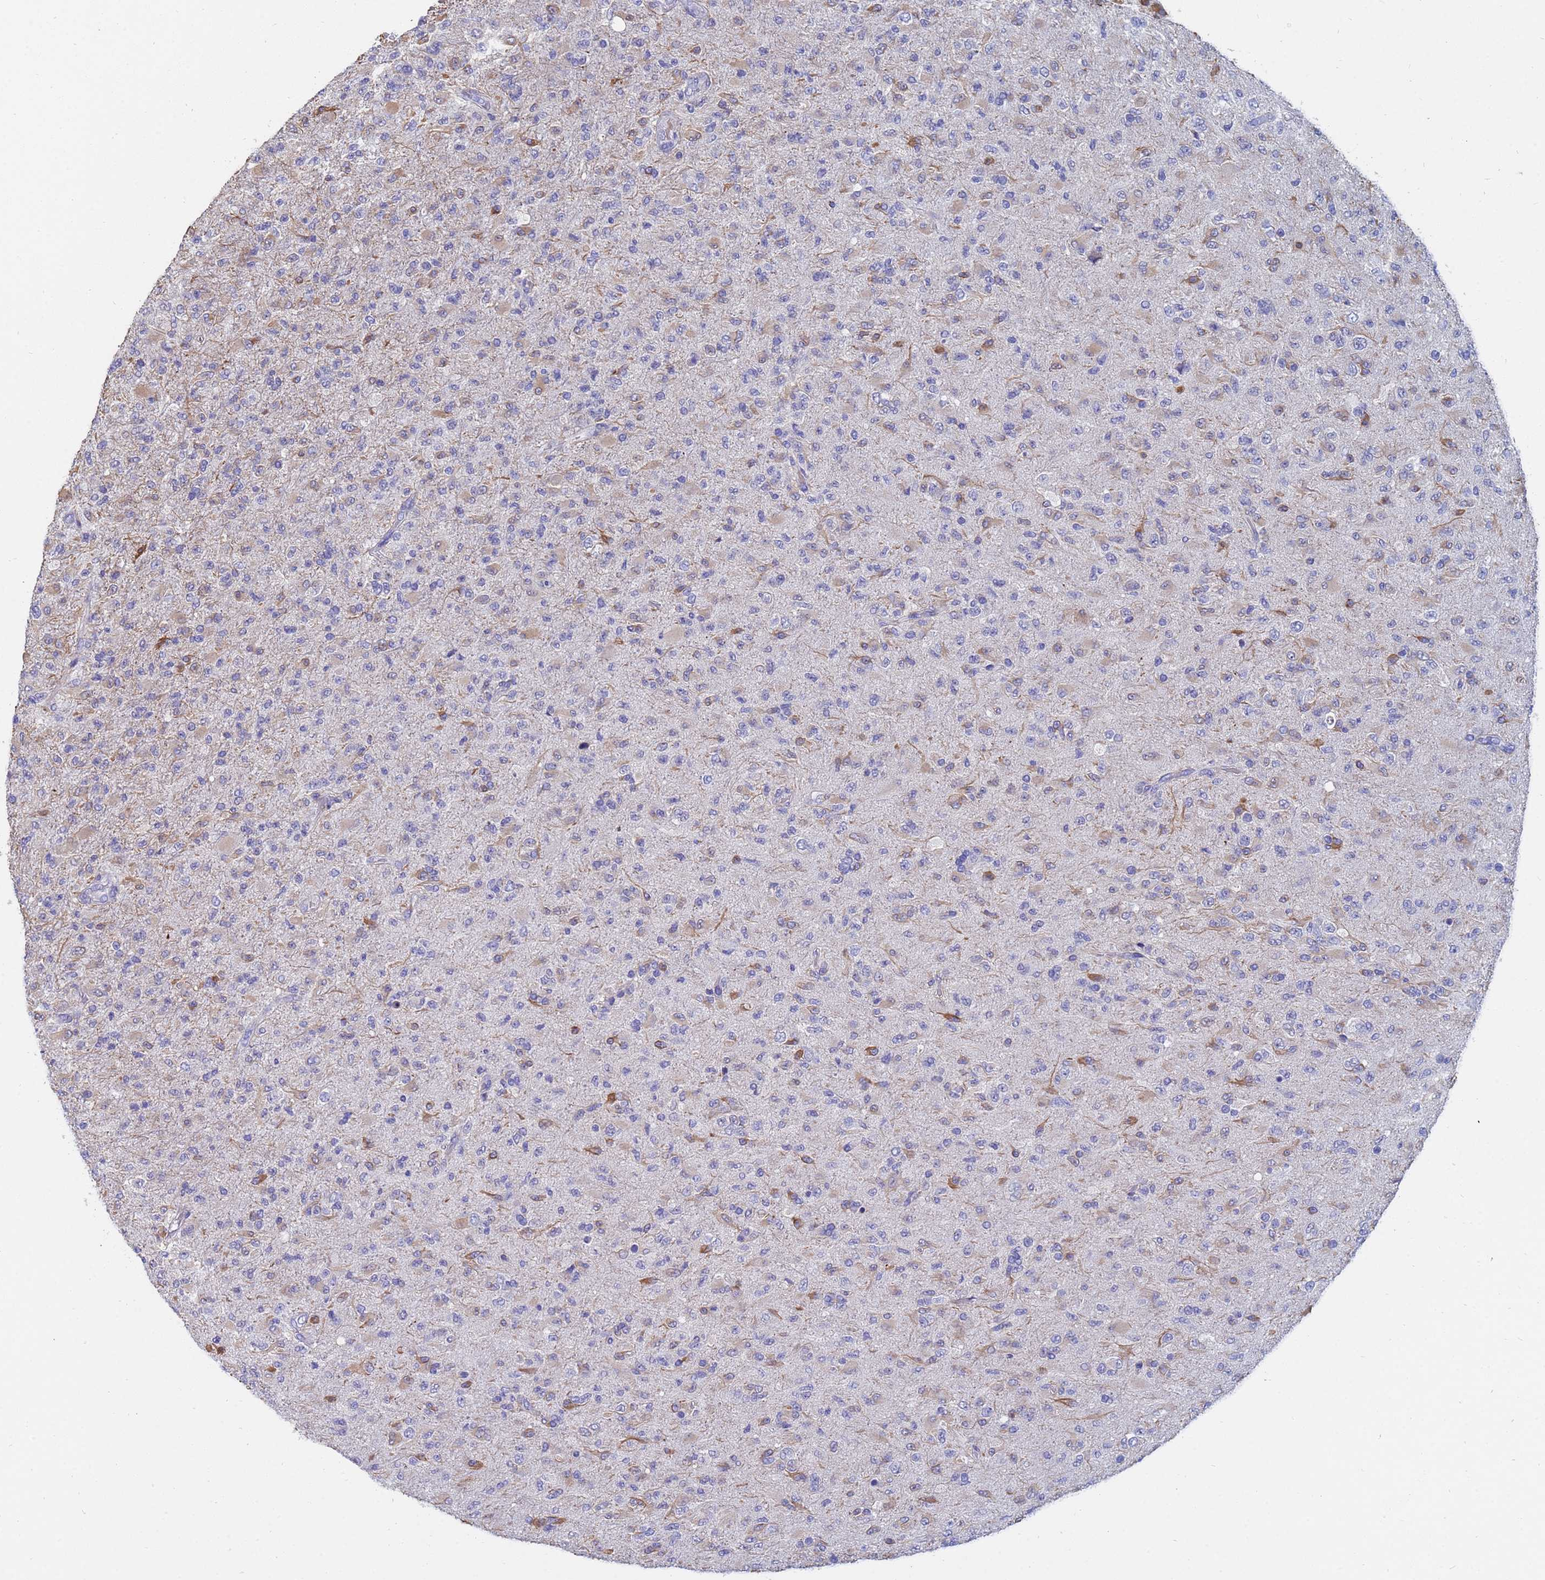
{"staining": {"intensity": "negative", "quantity": "none", "location": "none"}, "tissue": "glioma", "cell_type": "Tumor cells", "image_type": "cancer", "snomed": [{"axis": "morphology", "description": "Glioma, malignant, Low grade"}, {"axis": "topography", "description": "Brain"}], "caption": "DAB immunohistochemical staining of human glioma shows no significant positivity in tumor cells.", "gene": "IHO1", "patient": {"sex": "male", "age": 65}}